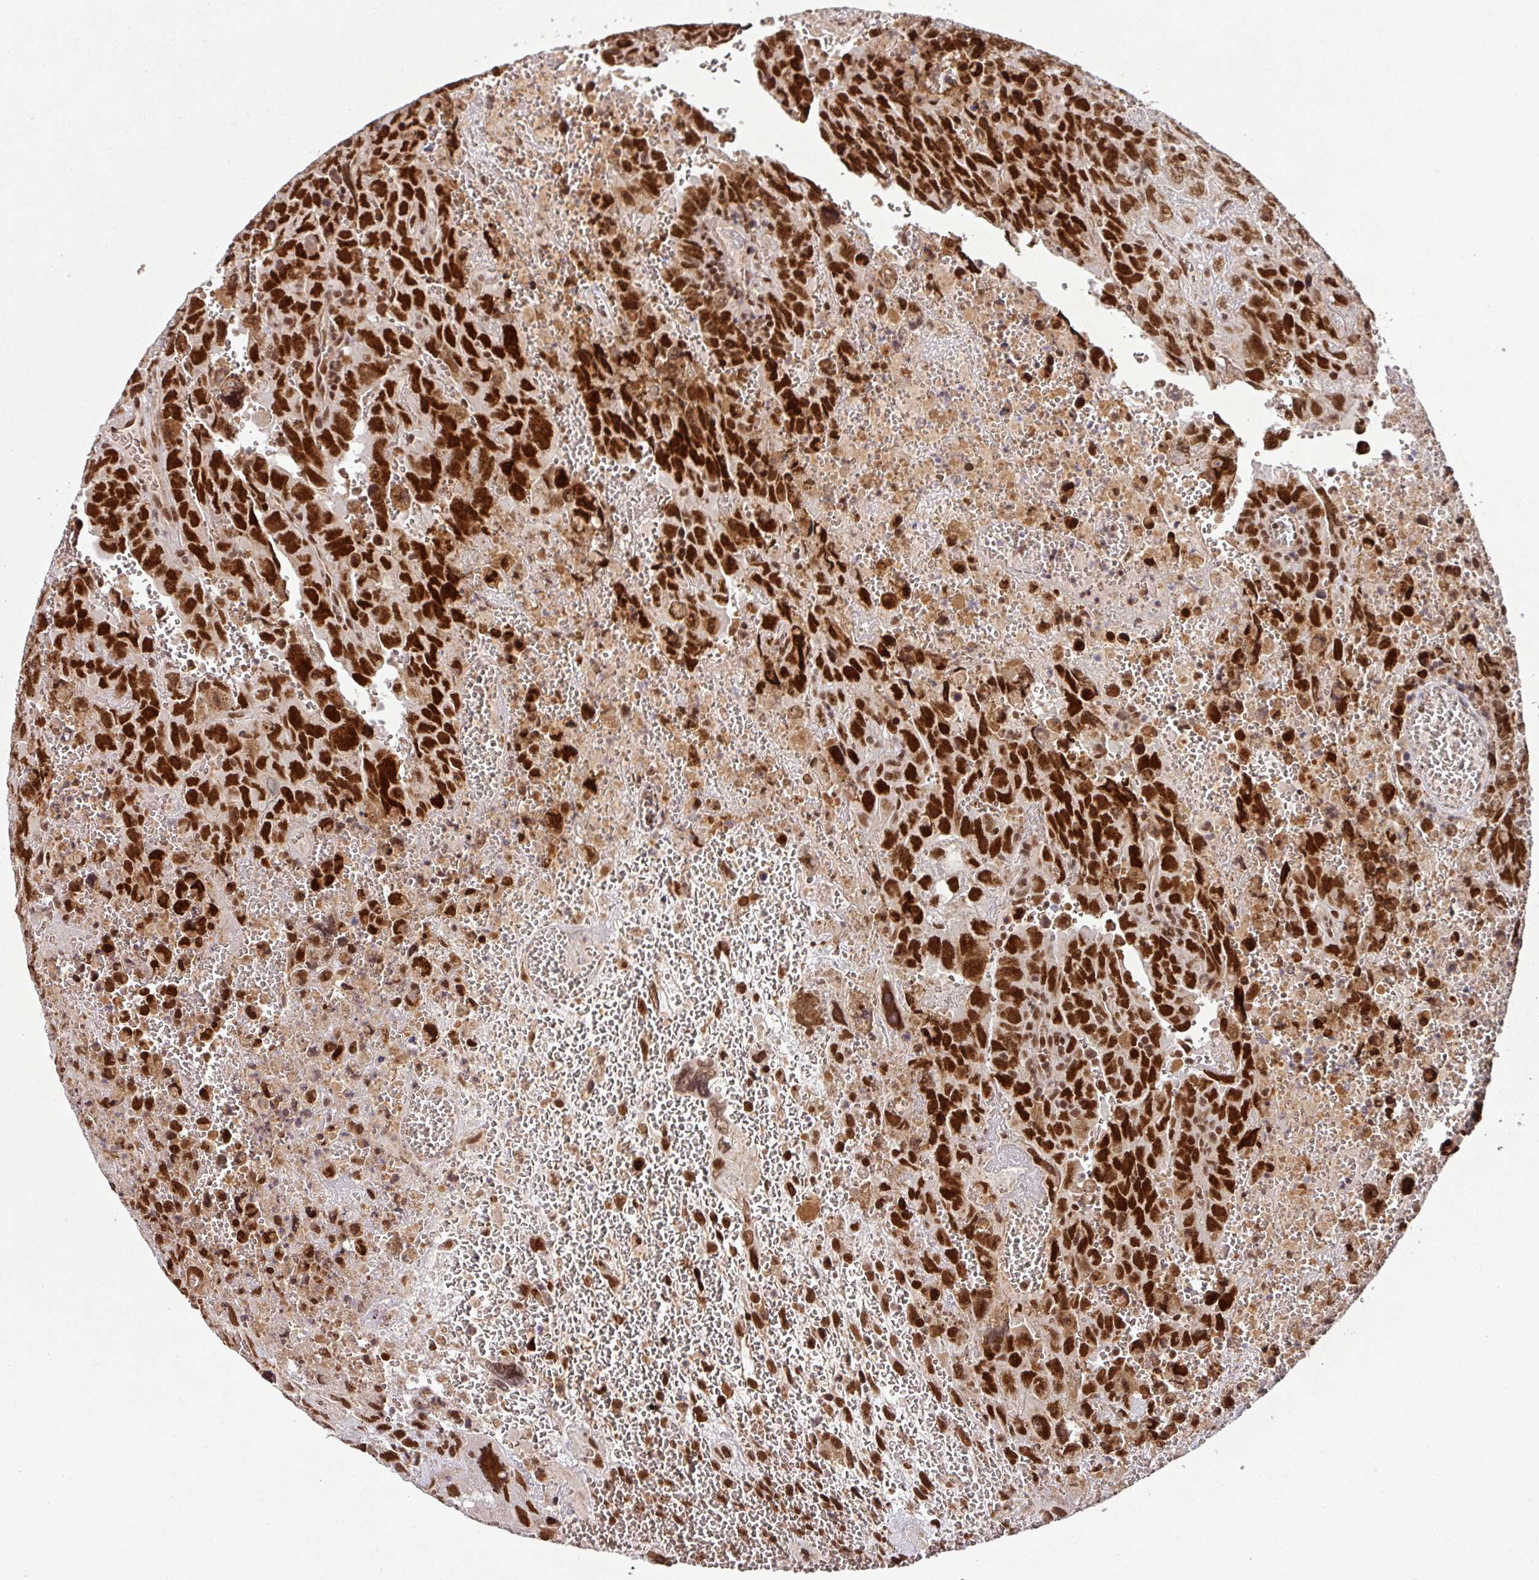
{"staining": {"intensity": "strong", "quantity": ">75%", "location": "nuclear"}, "tissue": "testis cancer", "cell_type": "Tumor cells", "image_type": "cancer", "snomed": [{"axis": "morphology", "description": "Carcinoma, Embryonal, NOS"}, {"axis": "topography", "description": "Testis"}], "caption": "The histopathology image reveals immunohistochemical staining of embryonal carcinoma (testis). There is strong nuclear staining is appreciated in approximately >75% of tumor cells.", "gene": "PHF23", "patient": {"sex": "male", "age": 28}}